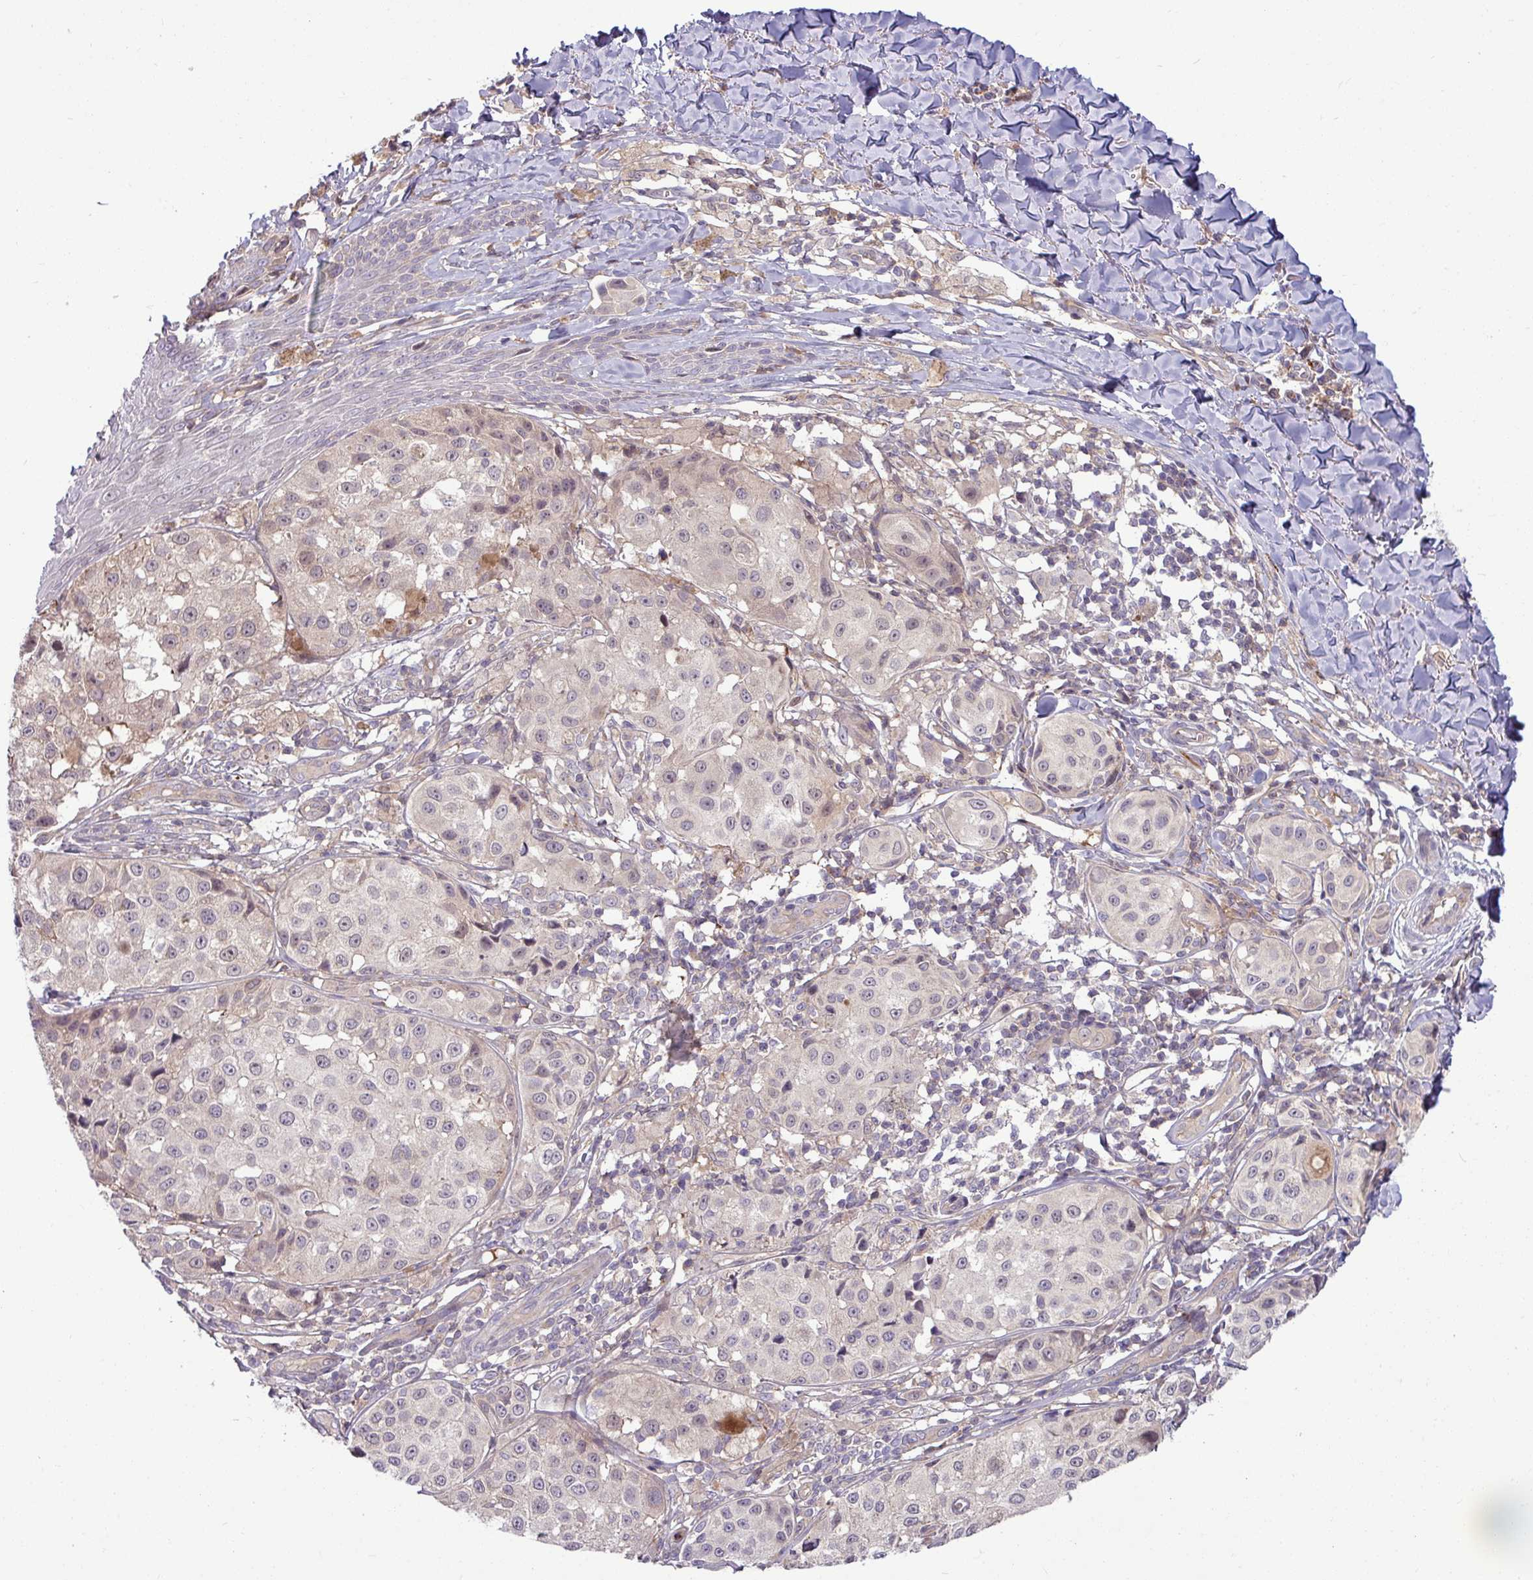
{"staining": {"intensity": "negative", "quantity": "none", "location": "none"}, "tissue": "melanoma", "cell_type": "Tumor cells", "image_type": "cancer", "snomed": [{"axis": "morphology", "description": "Malignant melanoma, NOS"}, {"axis": "topography", "description": "Skin"}], "caption": "Tumor cells are negative for protein expression in human malignant melanoma.", "gene": "B4GALNT4", "patient": {"sex": "male", "age": 39}}